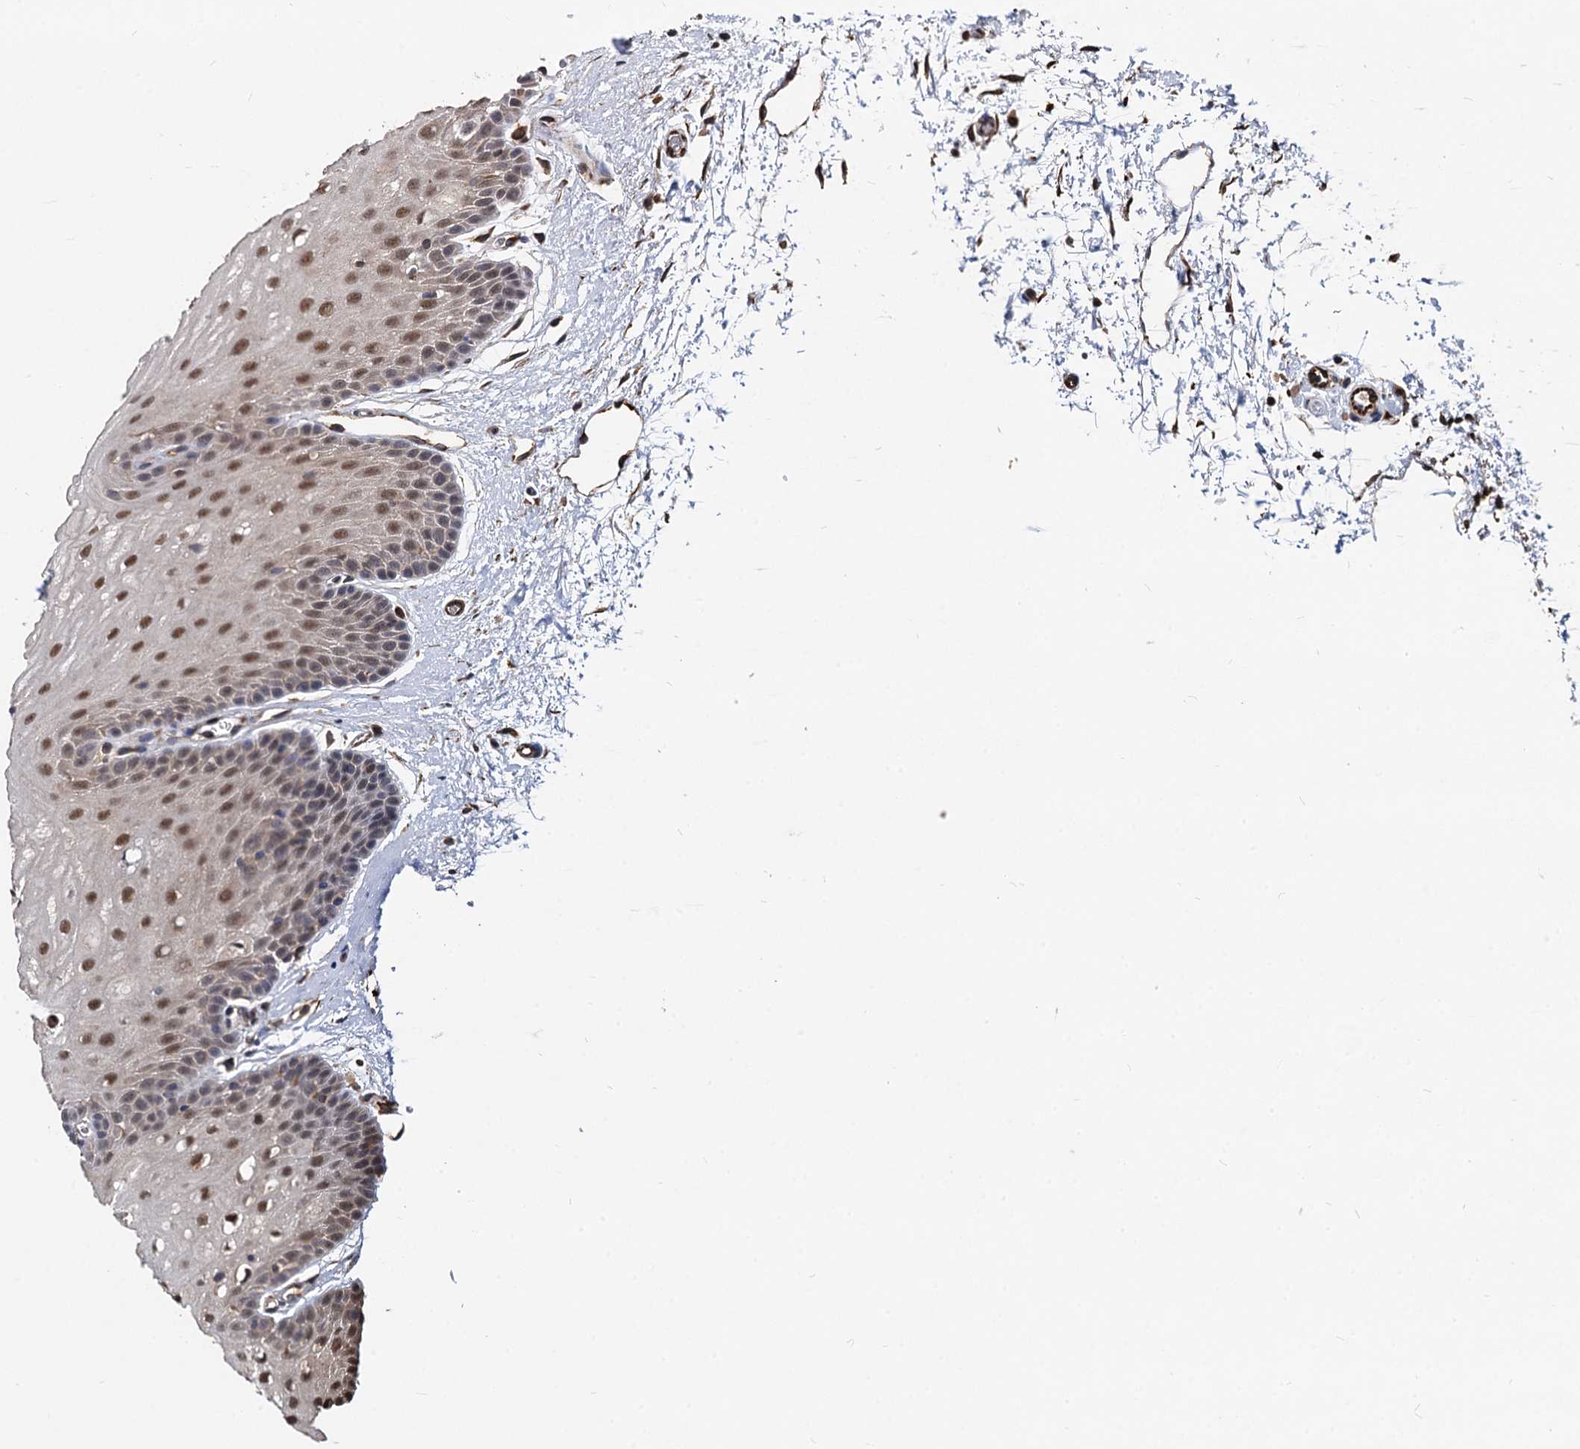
{"staining": {"intensity": "moderate", "quantity": ">75%", "location": "nuclear"}, "tissue": "oral mucosa", "cell_type": "Squamous epithelial cells", "image_type": "normal", "snomed": [{"axis": "morphology", "description": "Normal tissue, NOS"}, {"axis": "topography", "description": "Oral tissue"}, {"axis": "topography", "description": "Tounge, NOS"}], "caption": "DAB (3,3'-diaminobenzidine) immunohistochemical staining of unremarkable oral mucosa demonstrates moderate nuclear protein staining in about >75% of squamous epithelial cells. (Stains: DAB (3,3'-diaminobenzidine) in brown, nuclei in blue, Microscopy: brightfield microscopy at high magnification).", "gene": "PSMD4", "patient": {"sex": "female", "age": 73}}